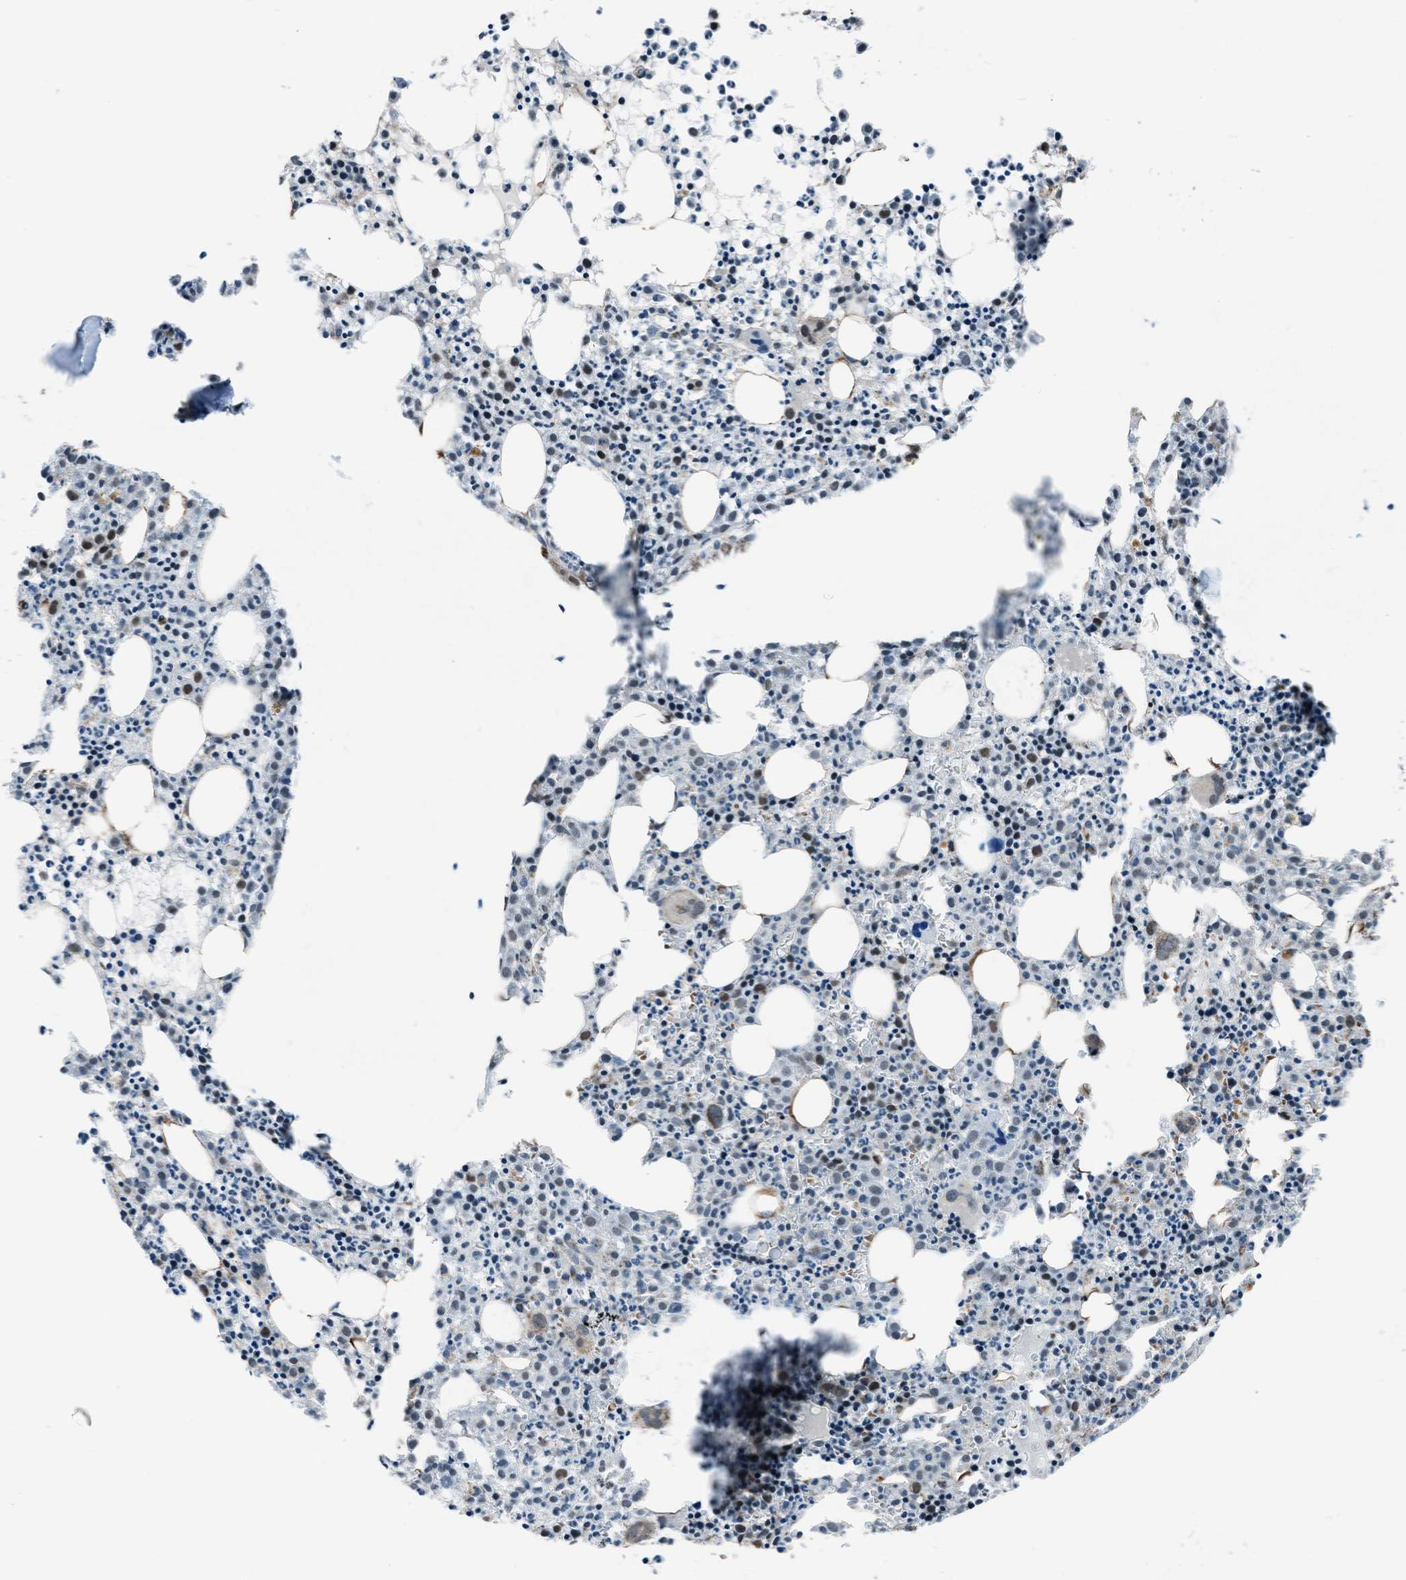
{"staining": {"intensity": "strong", "quantity": "25%-75%", "location": "nuclear"}, "tissue": "bone marrow", "cell_type": "Hematopoietic cells", "image_type": "normal", "snomed": [{"axis": "morphology", "description": "Normal tissue, NOS"}, {"axis": "morphology", "description": "Inflammation, NOS"}, {"axis": "topography", "description": "Bone marrow"}], "caption": "IHC of normal bone marrow shows high levels of strong nuclear staining in approximately 25%-75% of hematopoietic cells. The staining was performed using DAB (3,3'-diaminobenzidine) to visualize the protein expression in brown, while the nuclei were stained in blue with hematoxylin (Magnification: 20x).", "gene": "MORC3", "patient": {"sex": "male", "age": 25}}